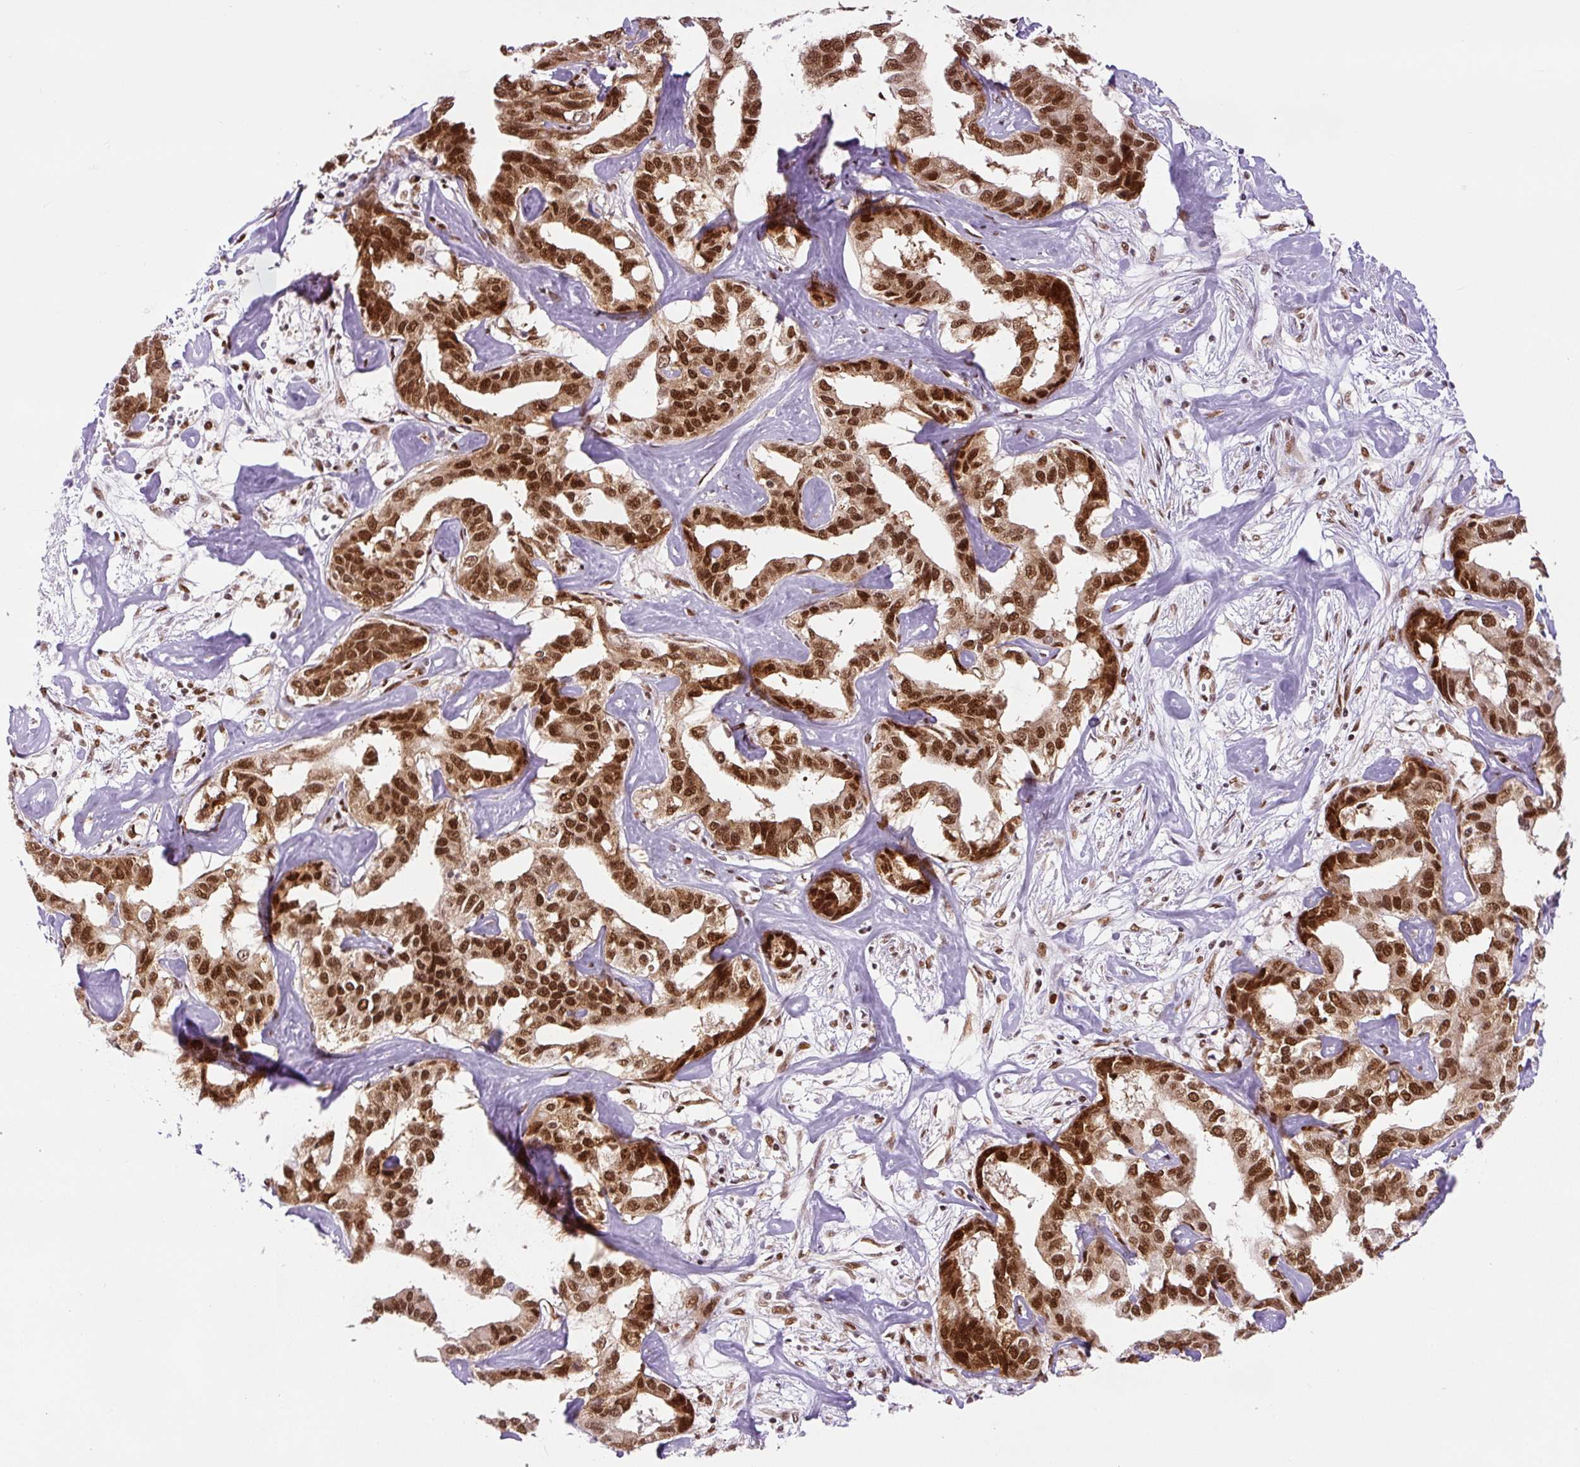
{"staining": {"intensity": "strong", "quantity": ">75%", "location": "nuclear"}, "tissue": "liver cancer", "cell_type": "Tumor cells", "image_type": "cancer", "snomed": [{"axis": "morphology", "description": "Cholangiocarcinoma"}, {"axis": "topography", "description": "Liver"}], "caption": "Tumor cells show strong nuclear positivity in about >75% of cells in liver cholangiocarcinoma.", "gene": "FUS", "patient": {"sex": "male", "age": 59}}